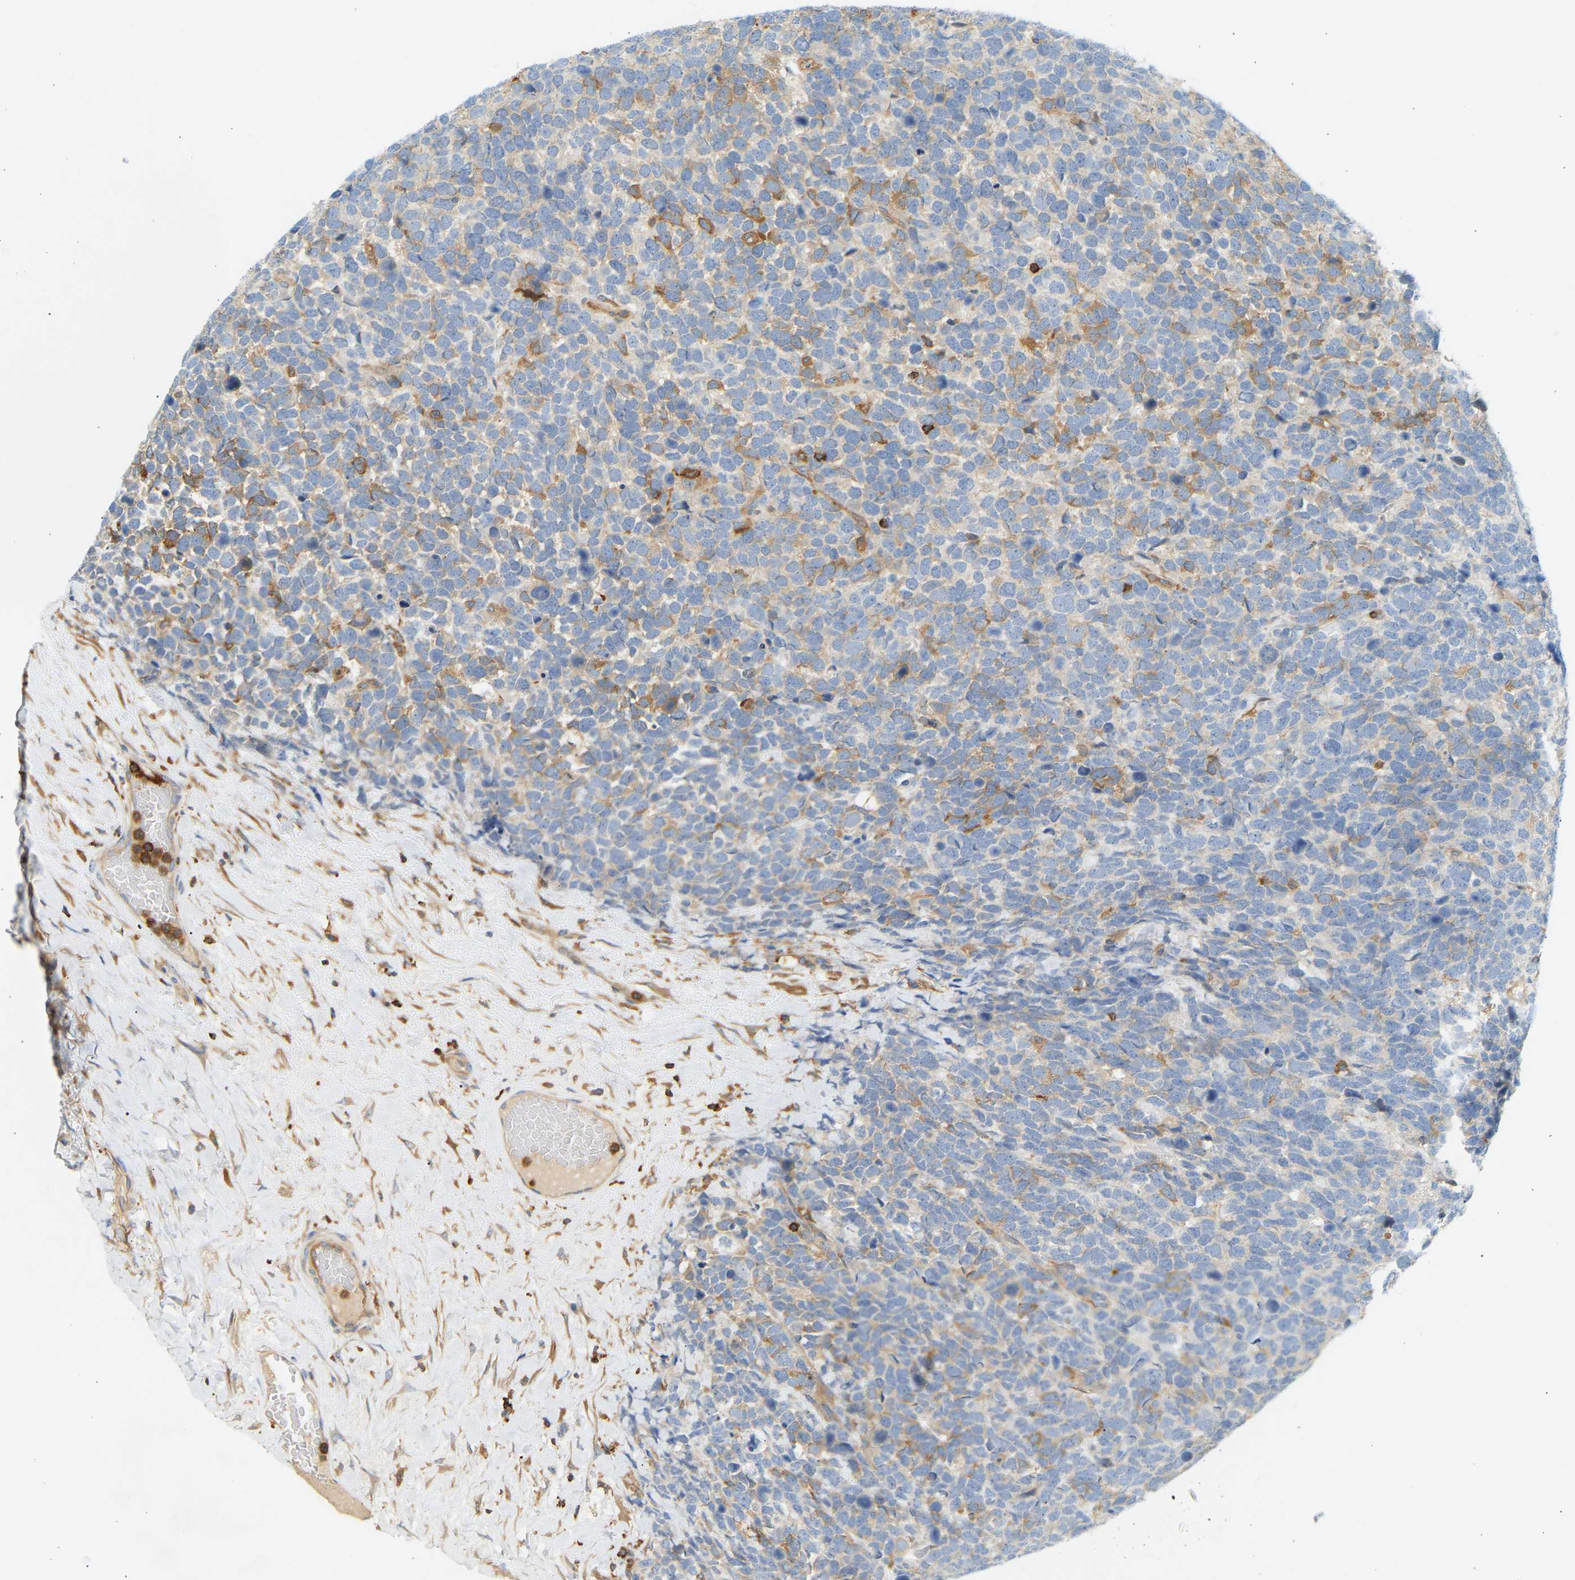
{"staining": {"intensity": "moderate", "quantity": "<25%", "location": "cytoplasmic/membranous"}, "tissue": "urothelial cancer", "cell_type": "Tumor cells", "image_type": "cancer", "snomed": [{"axis": "morphology", "description": "Urothelial carcinoma, High grade"}, {"axis": "topography", "description": "Urinary bladder"}], "caption": "This micrograph displays immunohistochemistry (IHC) staining of high-grade urothelial carcinoma, with low moderate cytoplasmic/membranous expression in about <25% of tumor cells.", "gene": "FNBP1", "patient": {"sex": "female", "age": 82}}